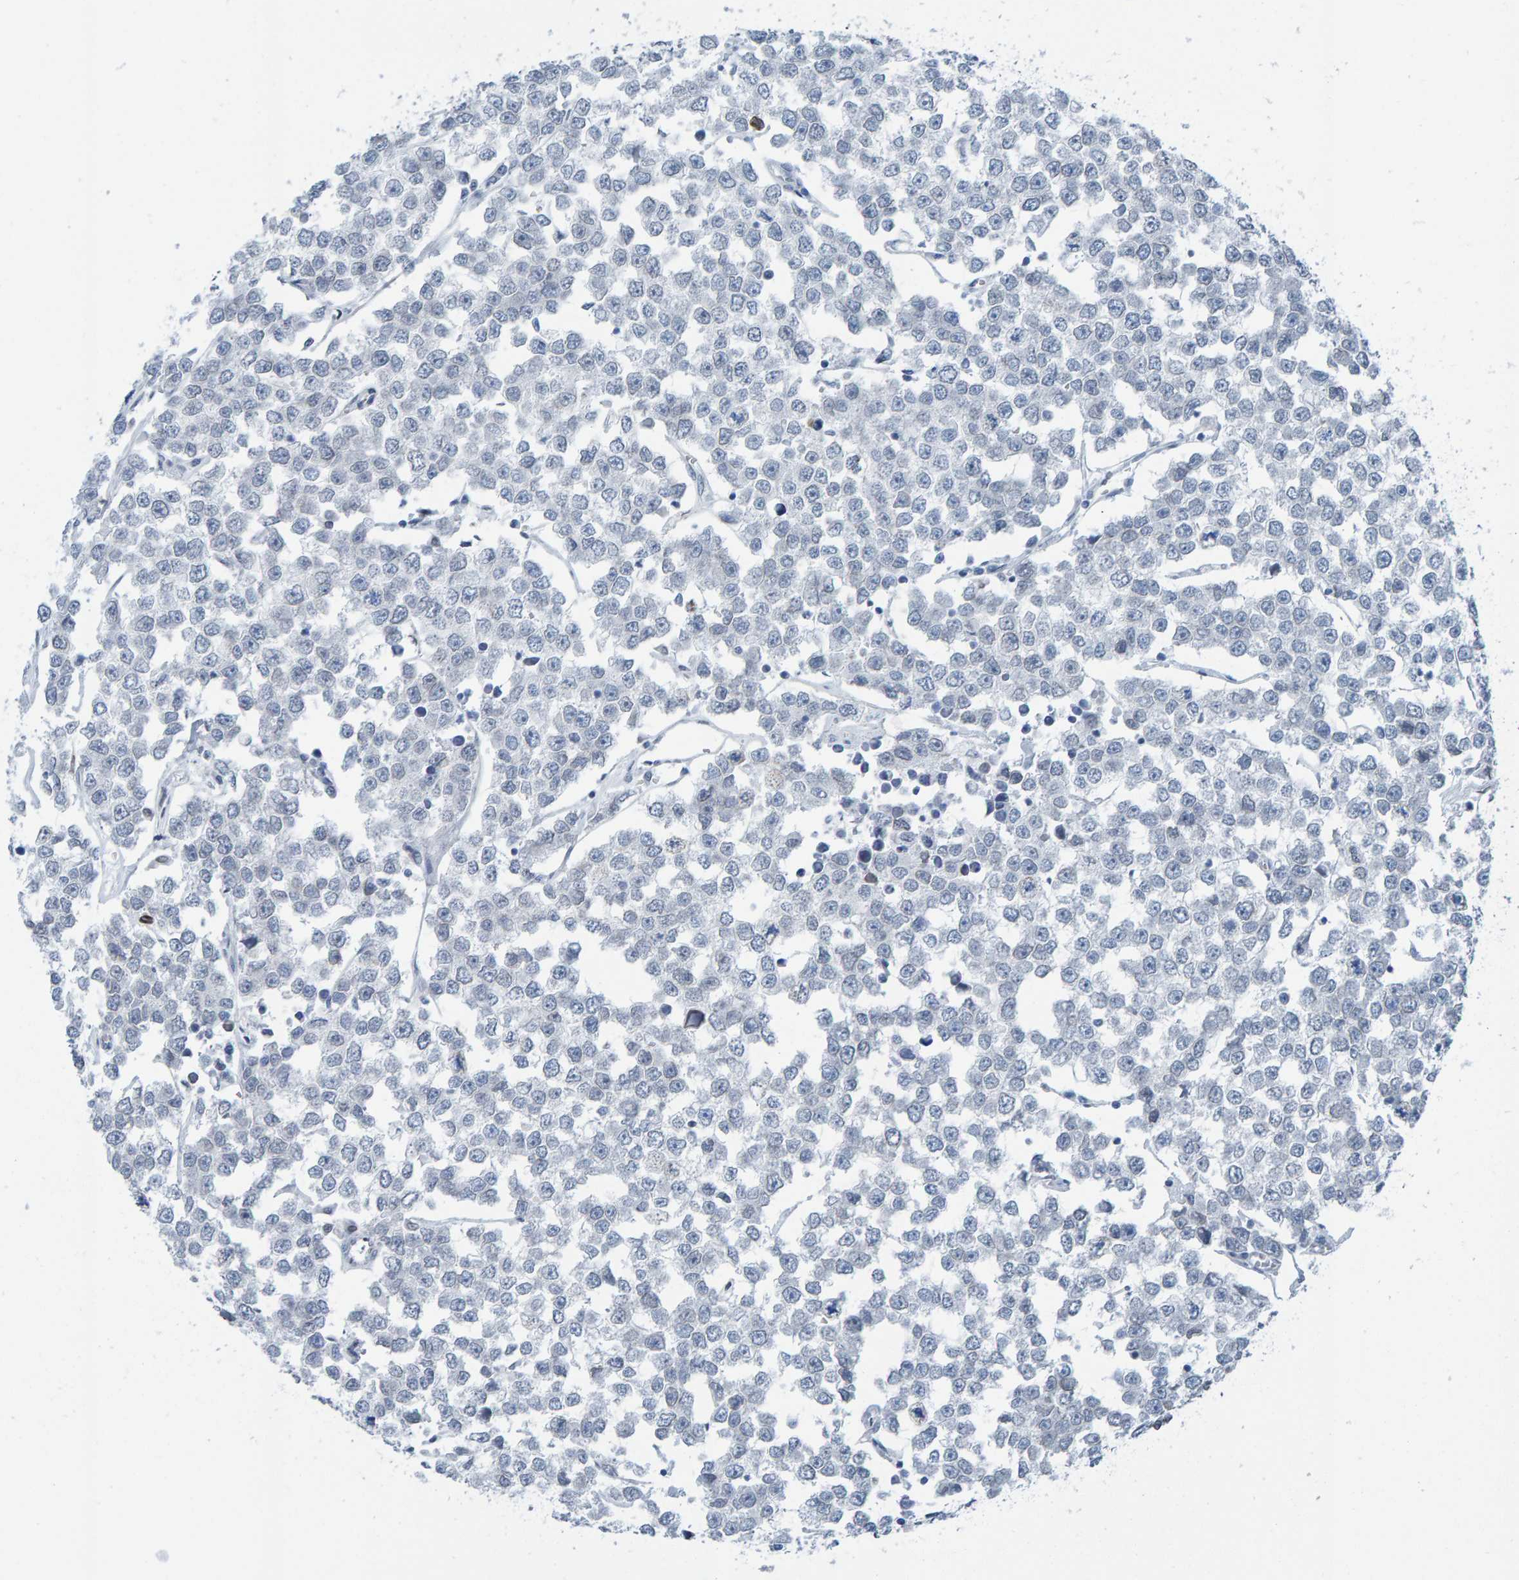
{"staining": {"intensity": "negative", "quantity": "none", "location": "none"}, "tissue": "testis cancer", "cell_type": "Tumor cells", "image_type": "cancer", "snomed": [{"axis": "morphology", "description": "Seminoma, NOS"}, {"axis": "morphology", "description": "Carcinoma, Embryonal, NOS"}, {"axis": "topography", "description": "Testis"}], "caption": "Immunohistochemistry (IHC) of seminoma (testis) displays no expression in tumor cells.", "gene": "LMNB2", "patient": {"sex": "male", "age": 52}}